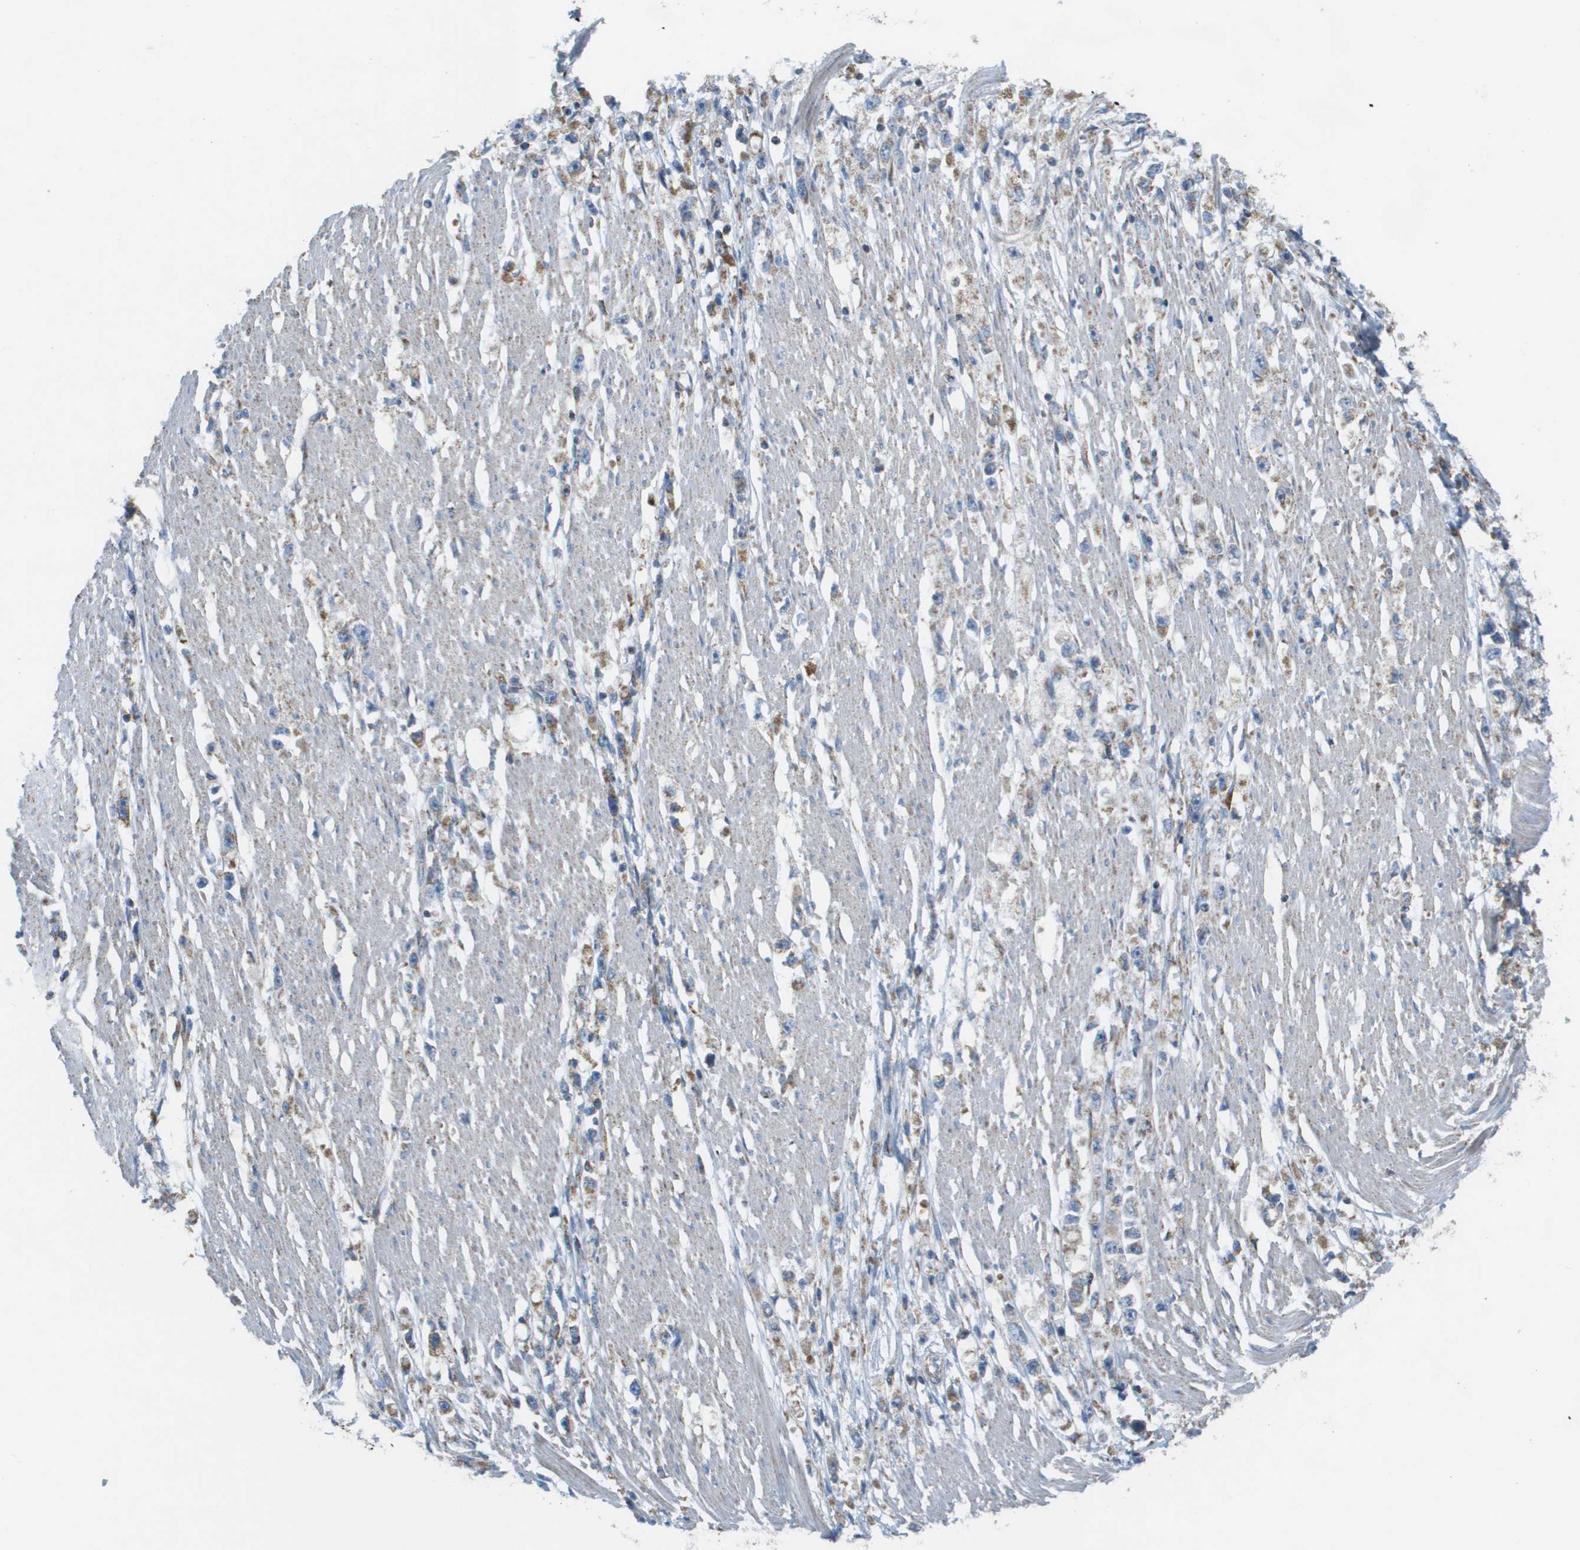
{"staining": {"intensity": "moderate", "quantity": ">75%", "location": "cytoplasmic/membranous"}, "tissue": "stomach cancer", "cell_type": "Tumor cells", "image_type": "cancer", "snomed": [{"axis": "morphology", "description": "Adenocarcinoma, NOS"}, {"axis": "topography", "description": "Stomach"}], "caption": "Adenocarcinoma (stomach) stained with immunohistochemistry (IHC) demonstrates moderate cytoplasmic/membranous staining in approximately >75% of tumor cells.", "gene": "TAOK3", "patient": {"sex": "female", "age": 59}}